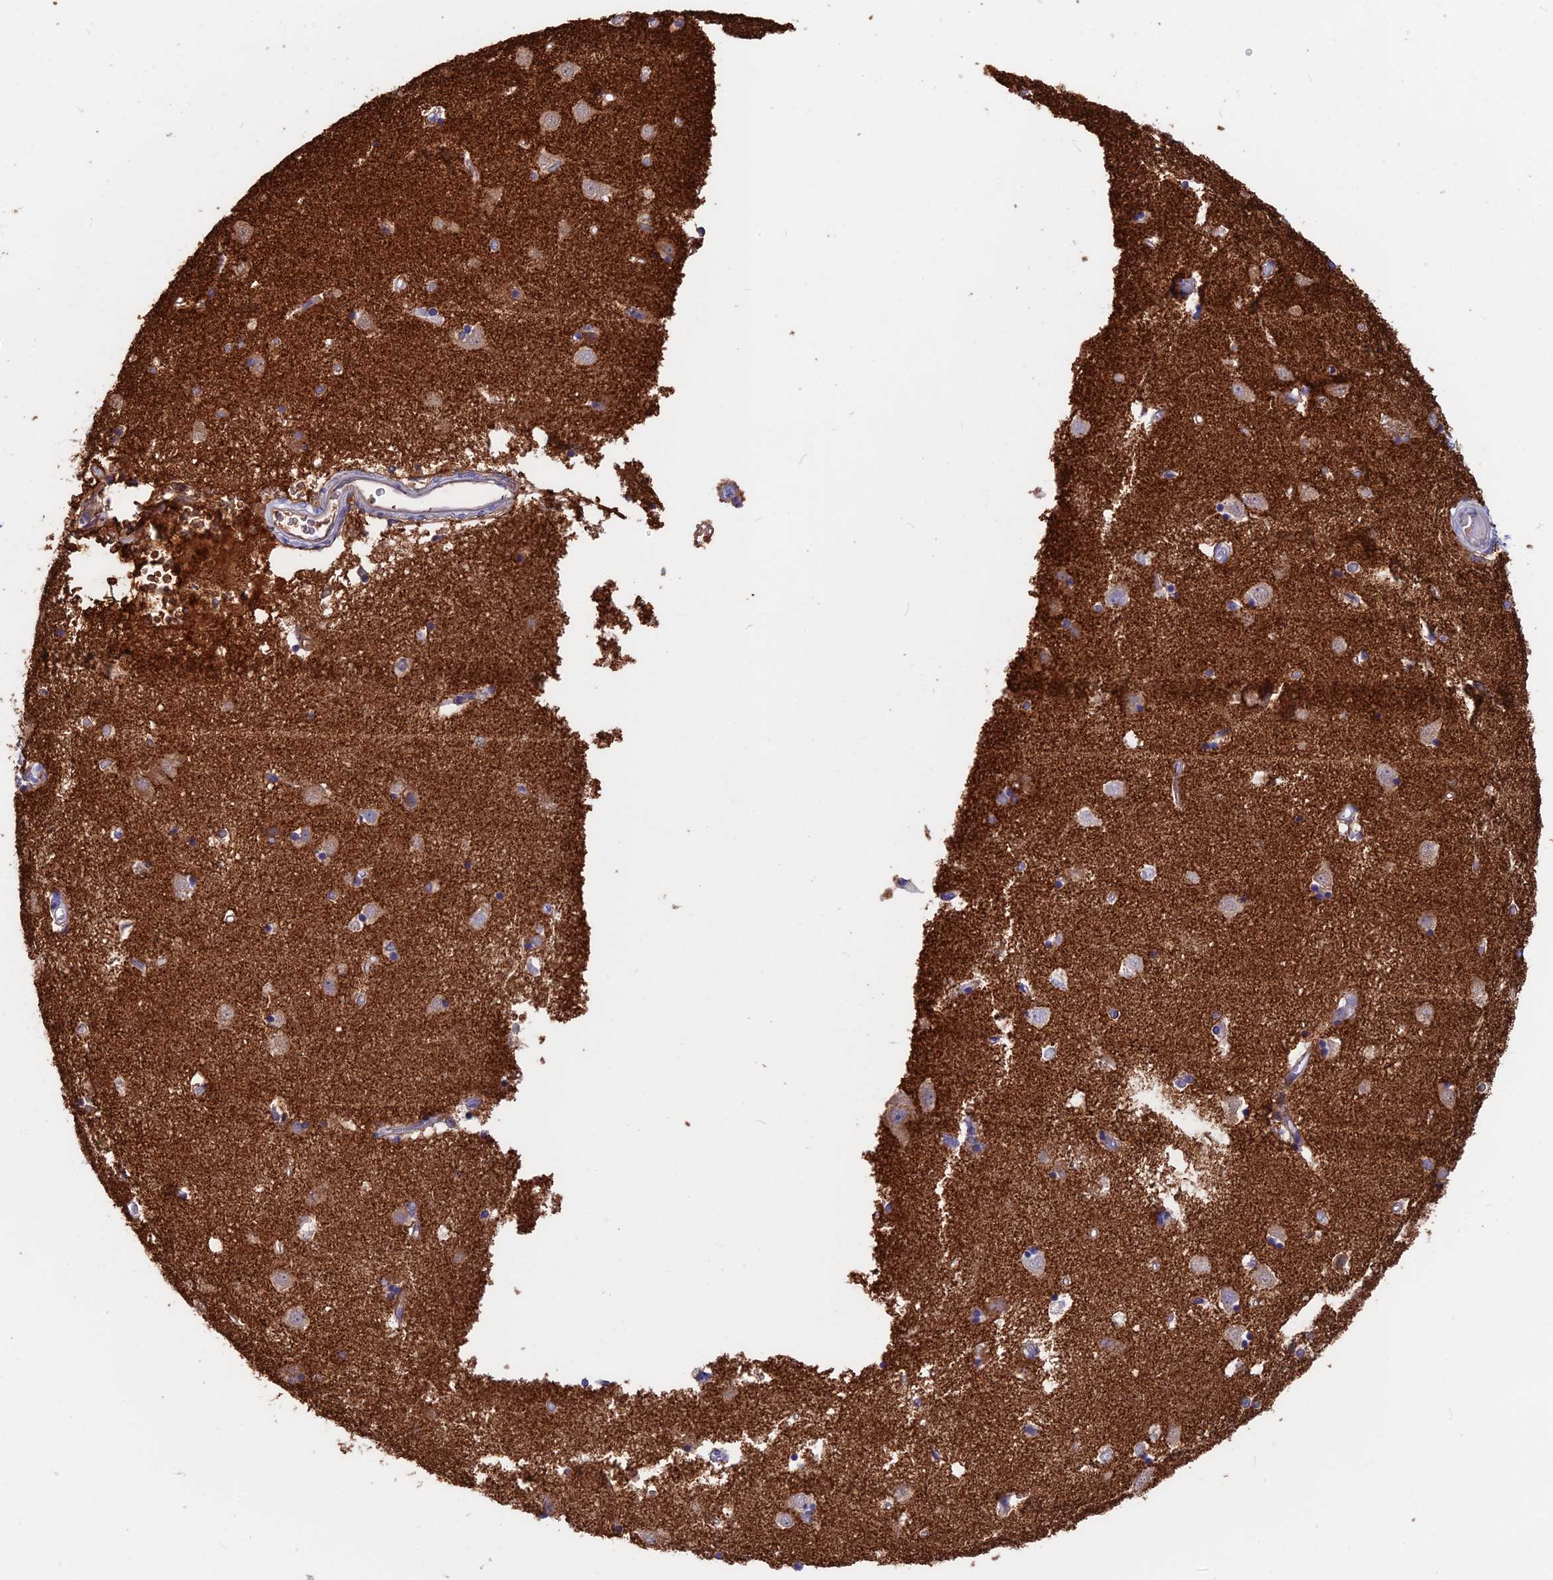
{"staining": {"intensity": "moderate", "quantity": "<25%", "location": "cytoplasmic/membranous"}, "tissue": "caudate", "cell_type": "Glial cells", "image_type": "normal", "snomed": [{"axis": "morphology", "description": "Normal tissue, NOS"}, {"axis": "topography", "description": "Lateral ventricle wall"}], "caption": "The immunohistochemical stain highlights moderate cytoplasmic/membranous expression in glial cells of unremarkable caudate.", "gene": "SNAP91", "patient": {"sex": "male", "age": 45}}